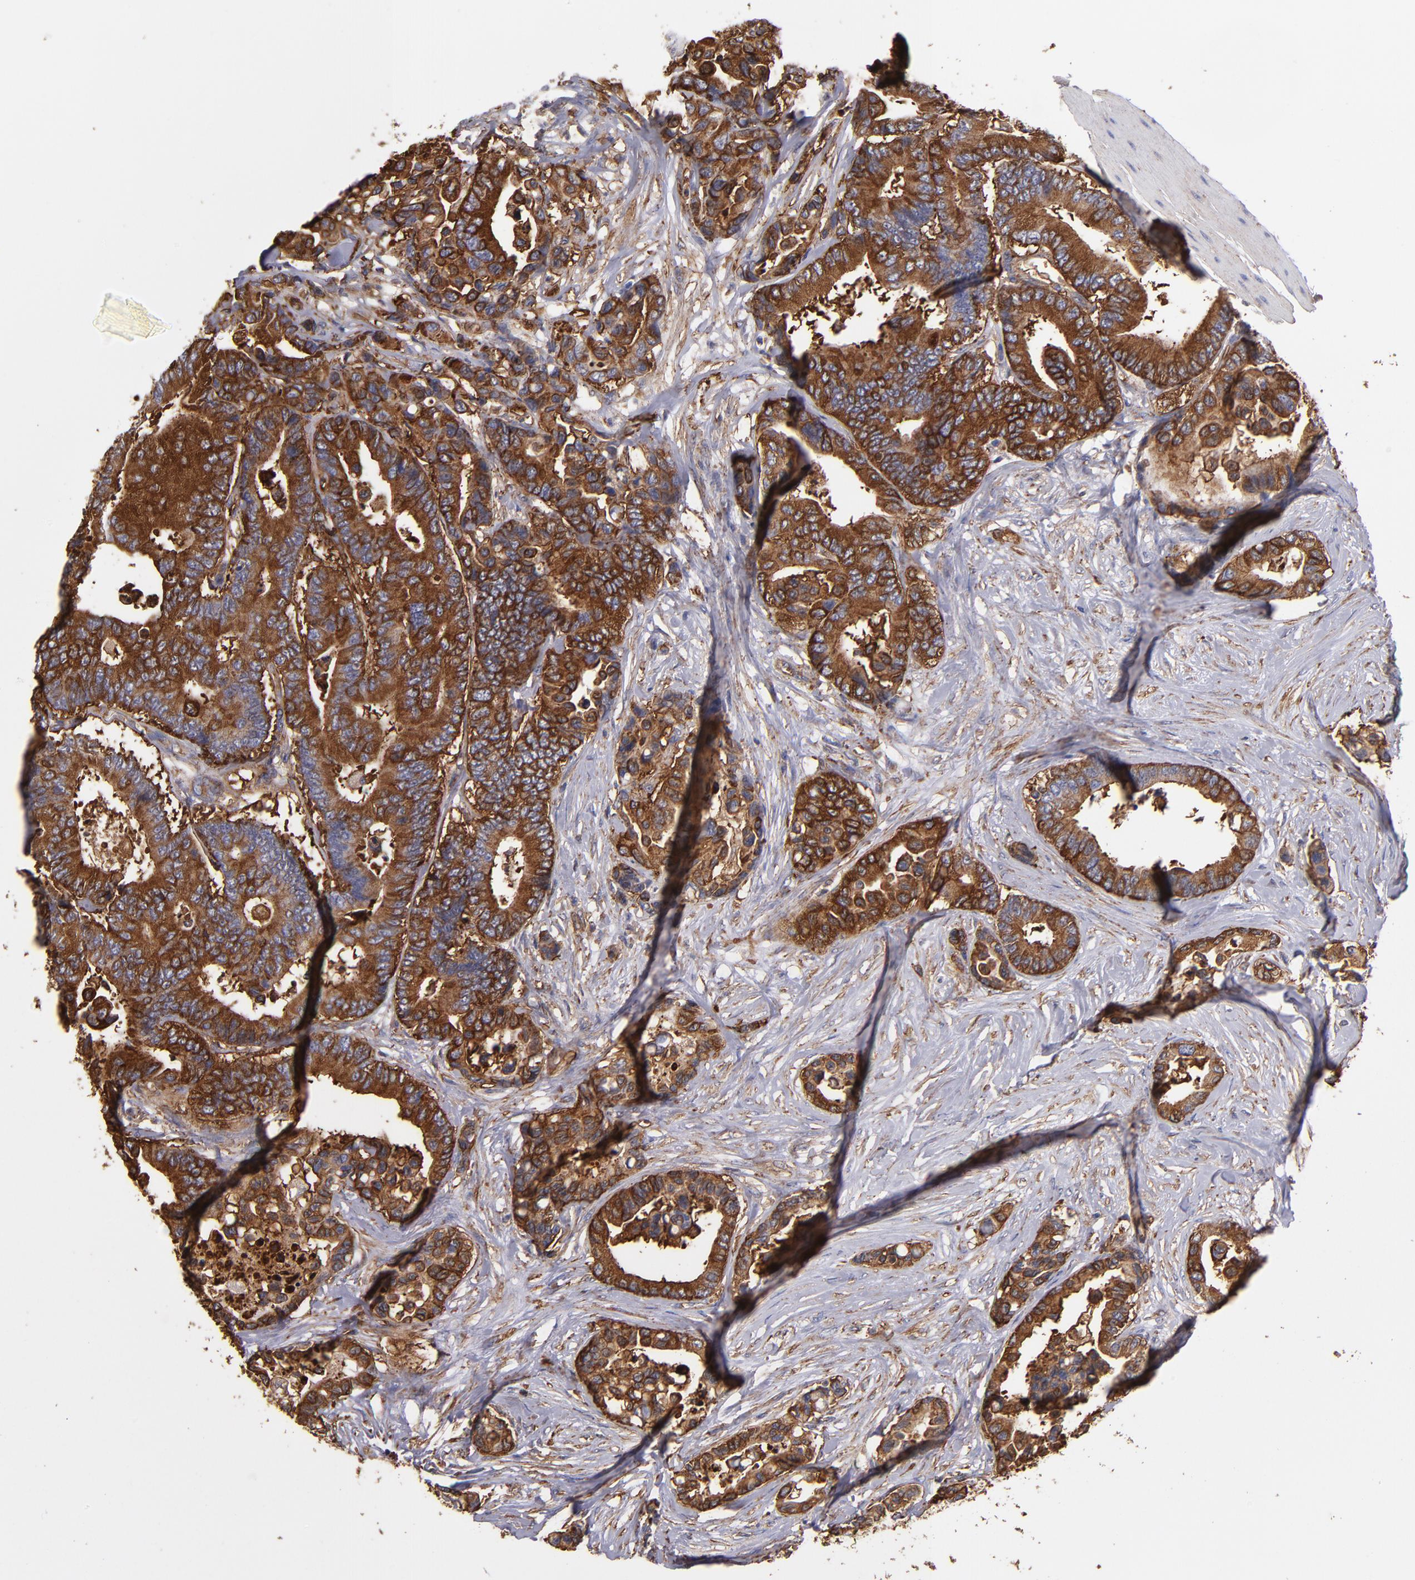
{"staining": {"intensity": "strong", "quantity": ">75%", "location": "cytoplasmic/membranous"}, "tissue": "colorectal cancer", "cell_type": "Tumor cells", "image_type": "cancer", "snomed": [{"axis": "morphology", "description": "Adenocarcinoma, NOS"}, {"axis": "topography", "description": "Colon"}], "caption": "Adenocarcinoma (colorectal) was stained to show a protein in brown. There is high levels of strong cytoplasmic/membranous positivity in approximately >75% of tumor cells.", "gene": "MVP", "patient": {"sex": "male", "age": 82}}